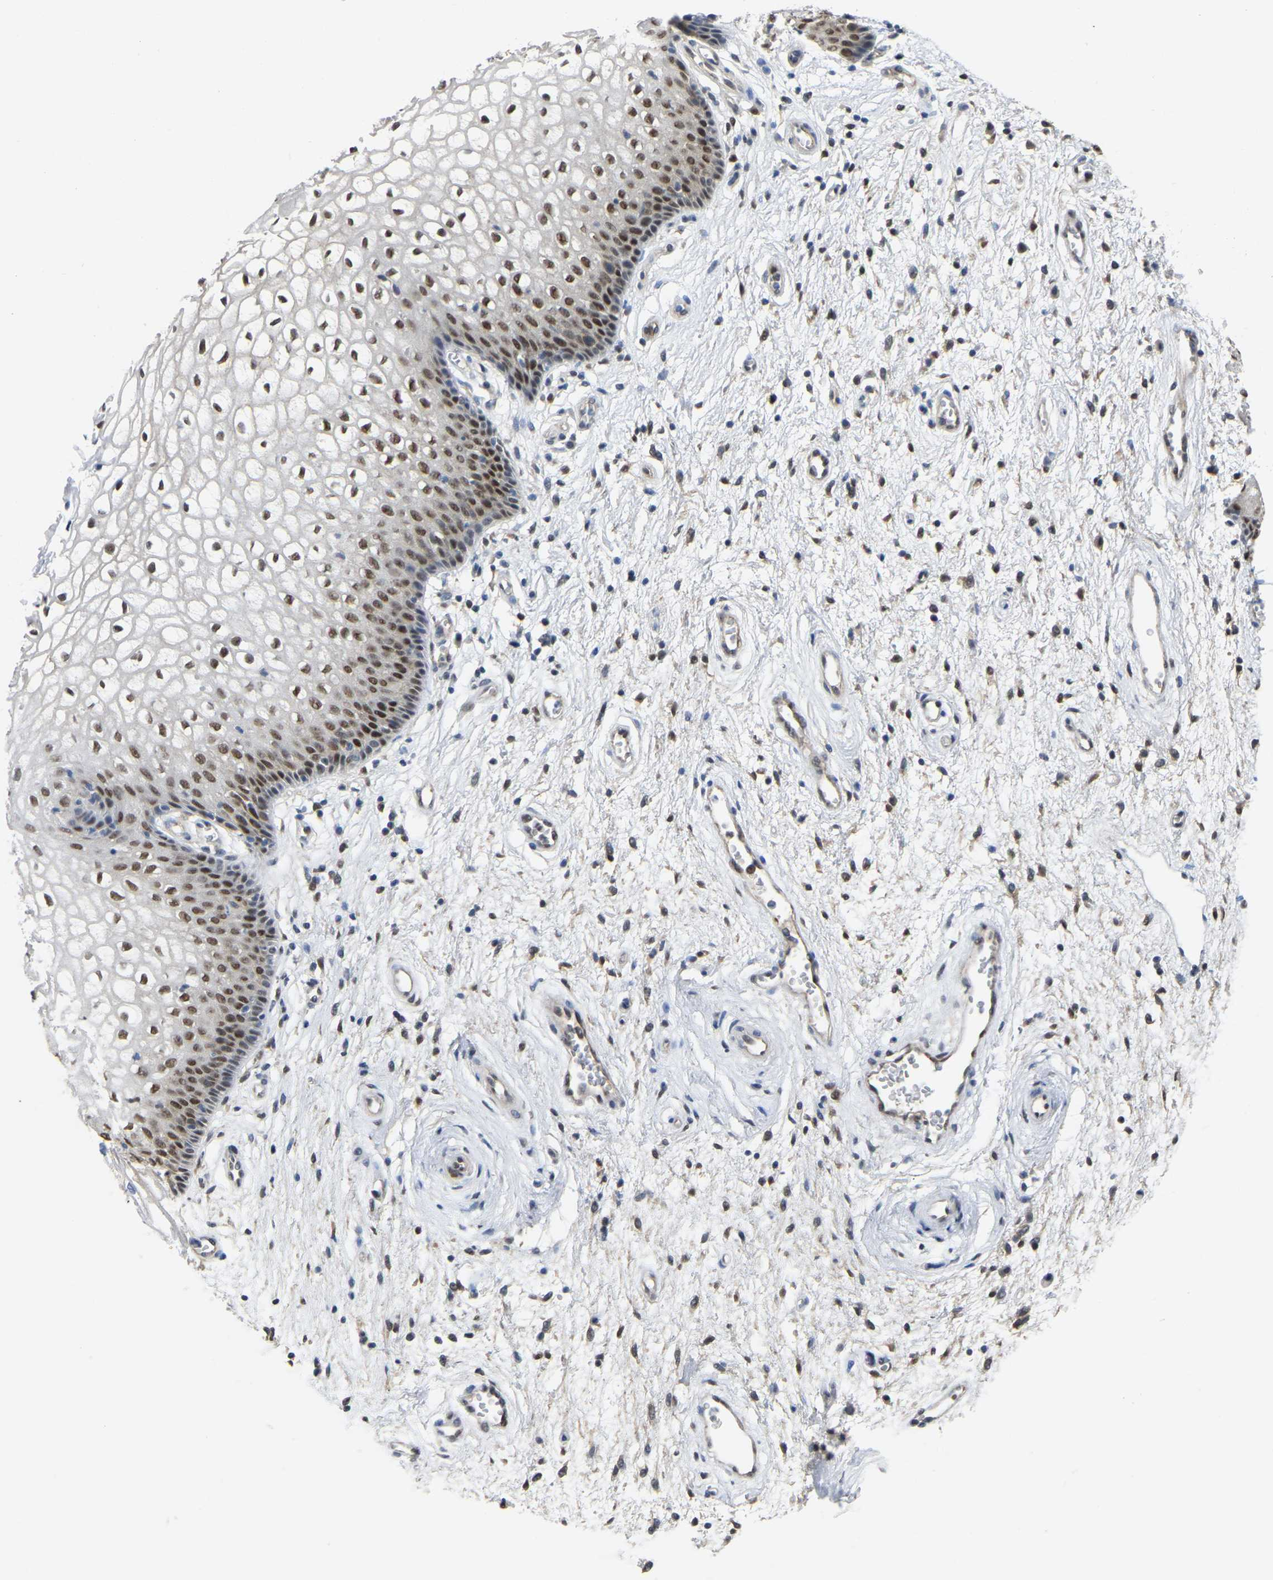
{"staining": {"intensity": "moderate", "quantity": ">75%", "location": "nuclear"}, "tissue": "vagina", "cell_type": "Squamous epithelial cells", "image_type": "normal", "snomed": [{"axis": "morphology", "description": "Normal tissue, NOS"}, {"axis": "topography", "description": "Vagina"}], "caption": "A medium amount of moderate nuclear positivity is identified in about >75% of squamous epithelial cells in normal vagina.", "gene": "KLRG2", "patient": {"sex": "female", "age": 34}}